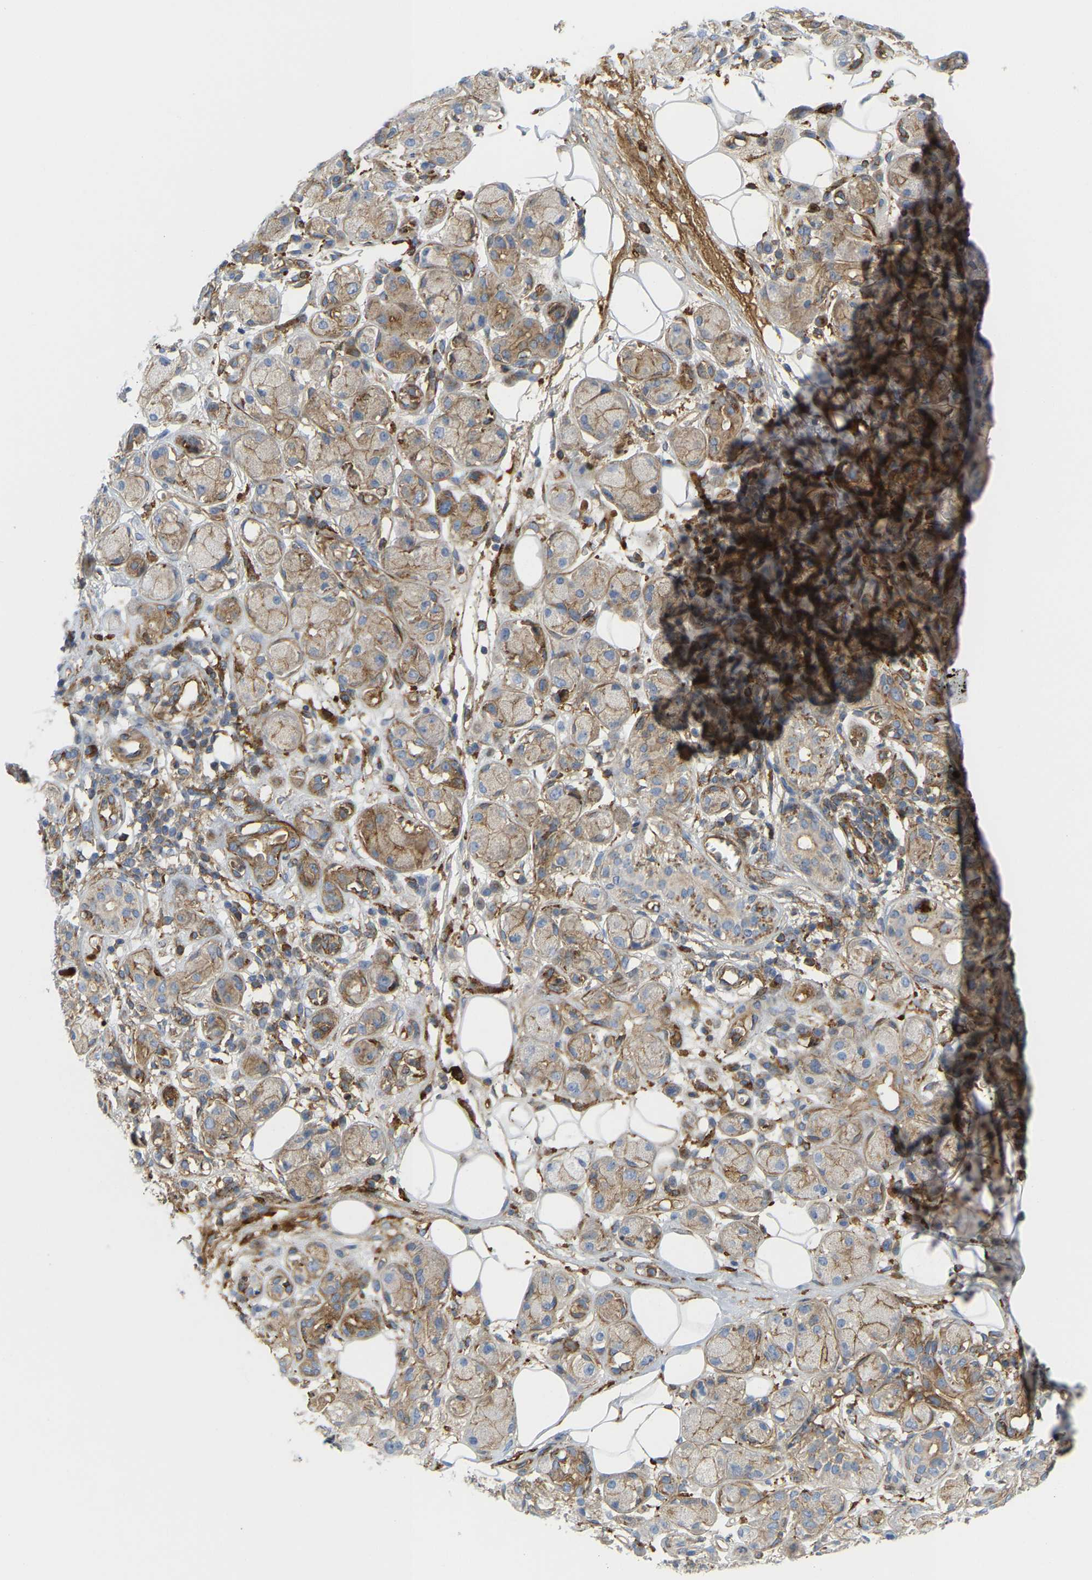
{"staining": {"intensity": "weak", "quantity": ">75%", "location": "cytoplasmic/membranous"}, "tissue": "adipose tissue", "cell_type": "Adipocytes", "image_type": "normal", "snomed": [{"axis": "morphology", "description": "Normal tissue, NOS"}, {"axis": "morphology", "description": "Inflammation, NOS"}, {"axis": "topography", "description": "Salivary gland"}, {"axis": "topography", "description": "Peripheral nerve tissue"}], "caption": "Immunohistochemistry (IHC) (DAB) staining of unremarkable adipose tissue reveals weak cytoplasmic/membranous protein positivity in about >75% of adipocytes. The protein is stained brown, and the nuclei are stained in blue (DAB IHC with brightfield microscopy, high magnification).", "gene": "PICALM", "patient": {"sex": "female", "age": 75}}